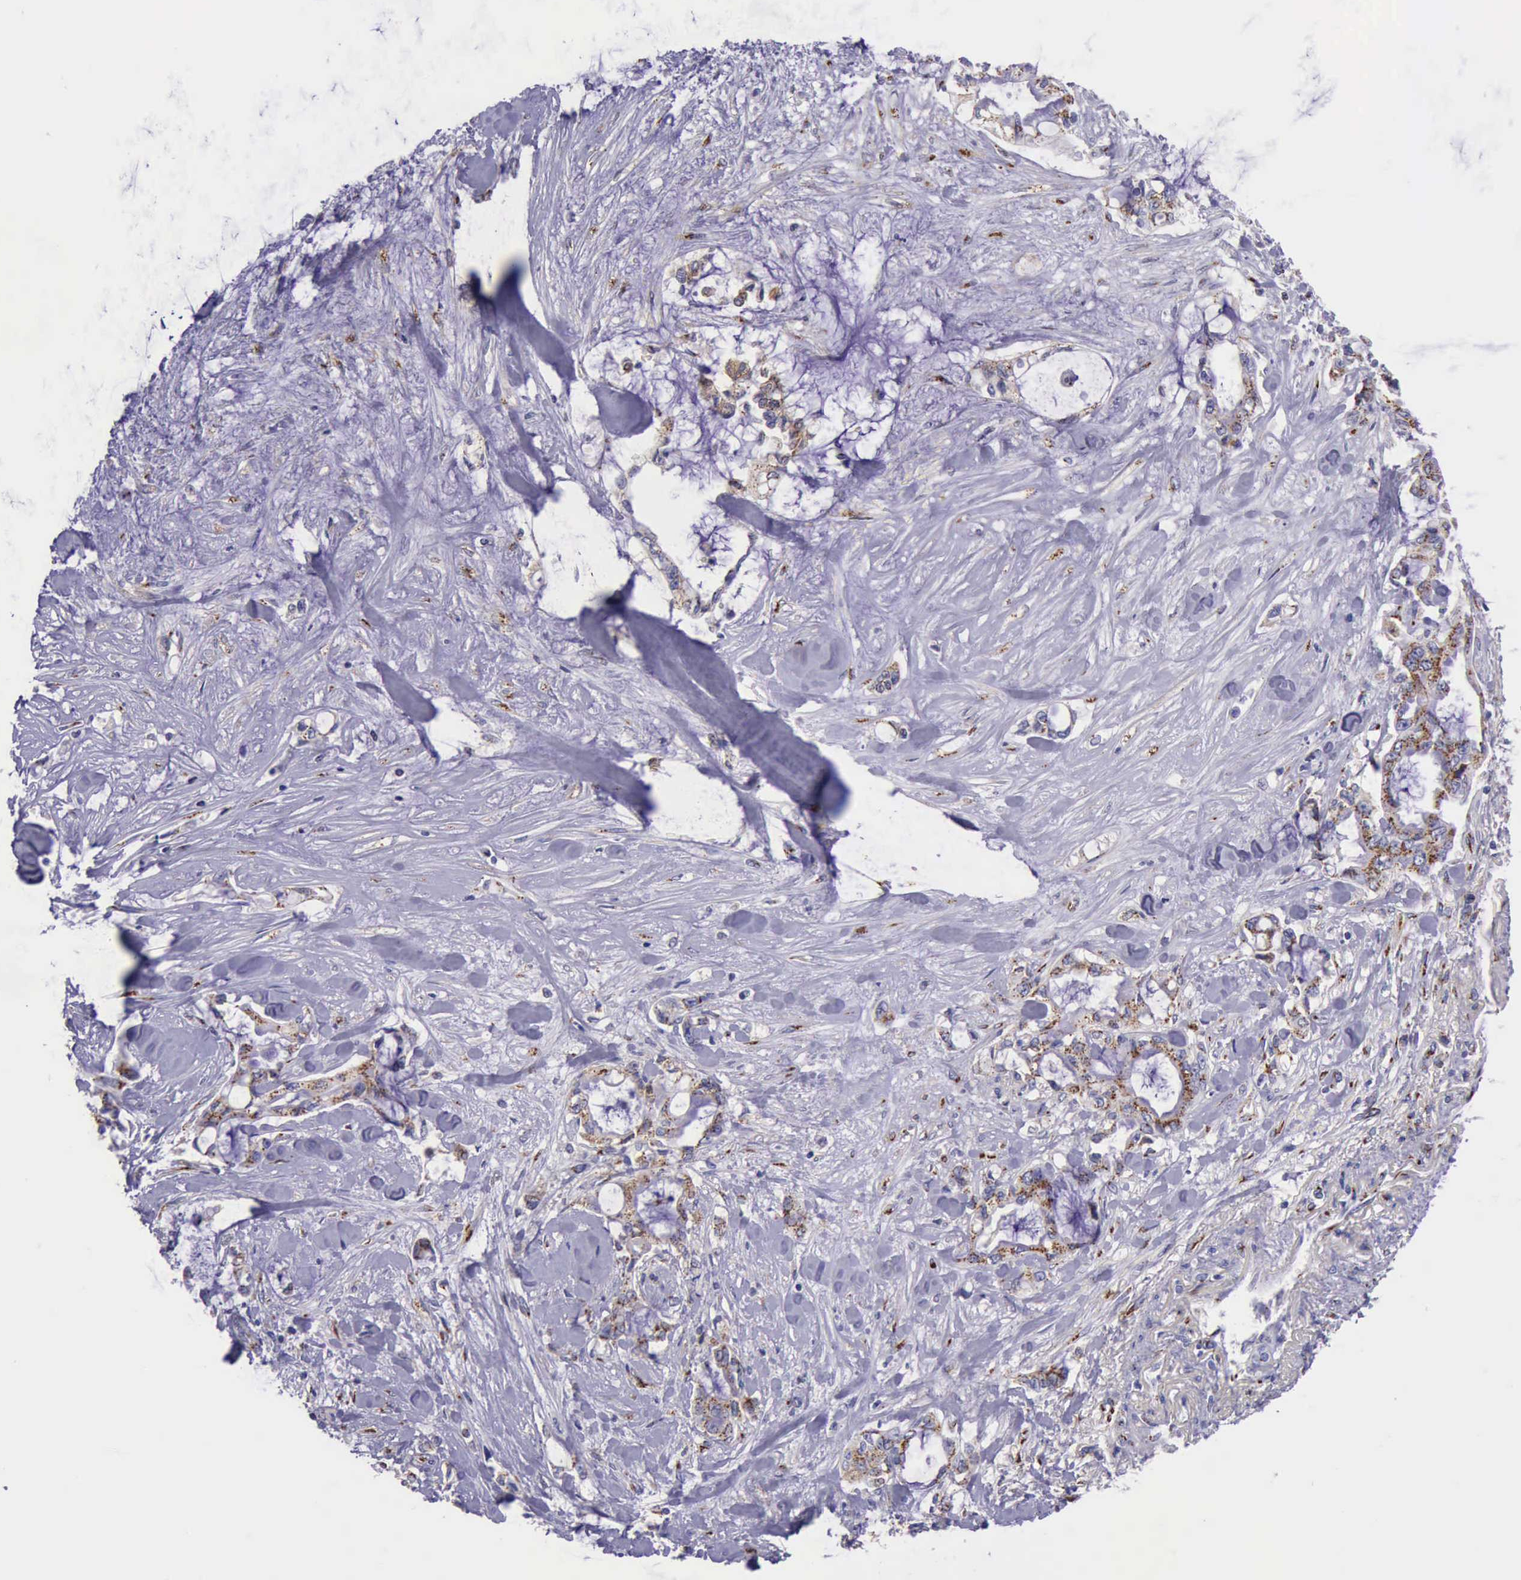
{"staining": {"intensity": "strong", "quantity": ">75%", "location": "cytoplasmic/membranous"}, "tissue": "pancreatic cancer", "cell_type": "Tumor cells", "image_type": "cancer", "snomed": [{"axis": "morphology", "description": "Adenocarcinoma, NOS"}, {"axis": "topography", "description": "Pancreas"}], "caption": "Tumor cells display strong cytoplasmic/membranous staining in approximately >75% of cells in pancreatic adenocarcinoma.", "gene": "GOLGA5", "patient": {"sex": "female", "age": 70}}